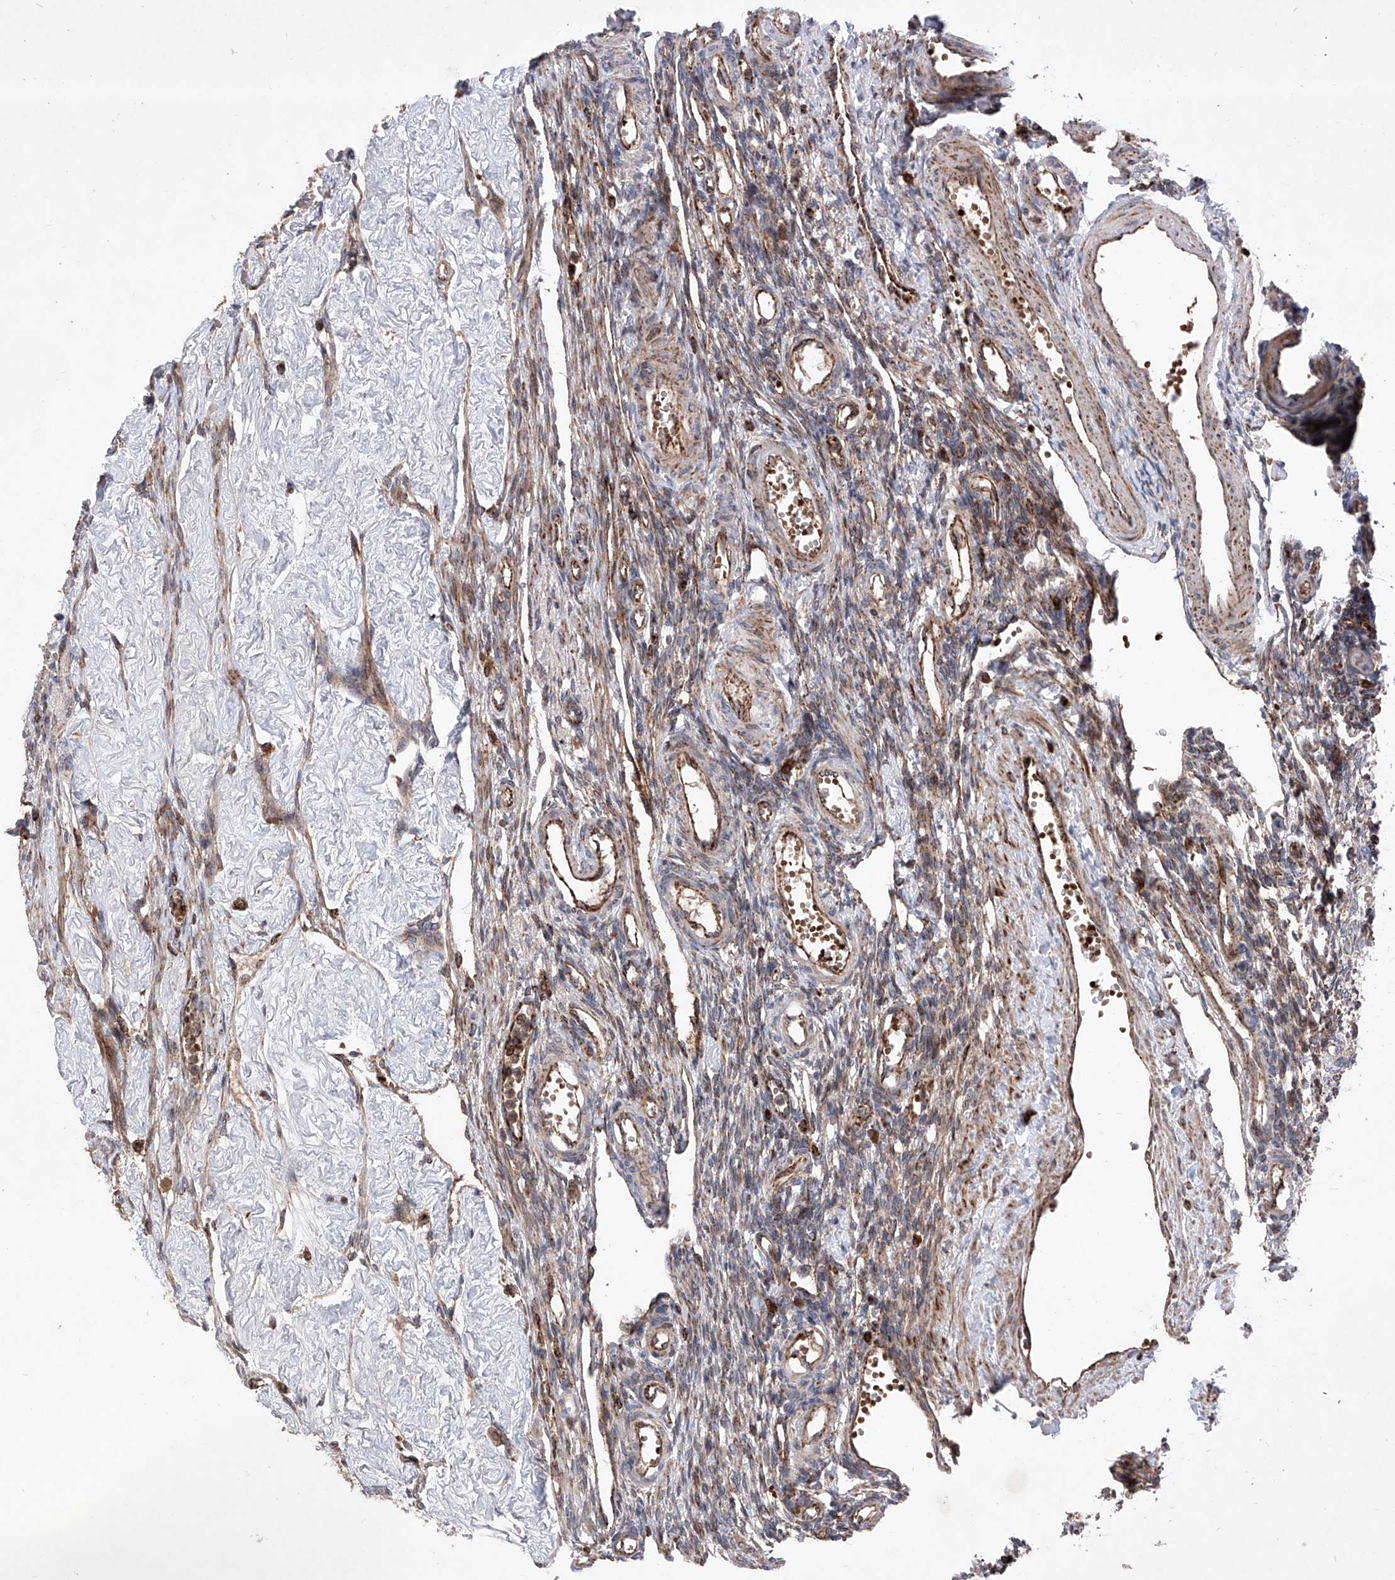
{"staining": {"intensity": "strong", "quantity": ">75%", "location": "cytoplasmic/membranous"}, "tissue": "ovary", "cell_type": "Follicle cells", "image_type": "normal", "snomed": [{"axis": "morphology", "description": "Normal tissue, NOS"}, {"axis": "morphology", "description": "Cyst, NOS"}, {"axis": "topography", "description": "Ovary"}], "caption": "DAB immunohistochemical staining of benign ovary reveals strong cytoplasmic/membranous protein staining in approximately >75% of follicle cells.", "gene": "SEMA6A", "patient": {"sex": "female", "age": 33}}